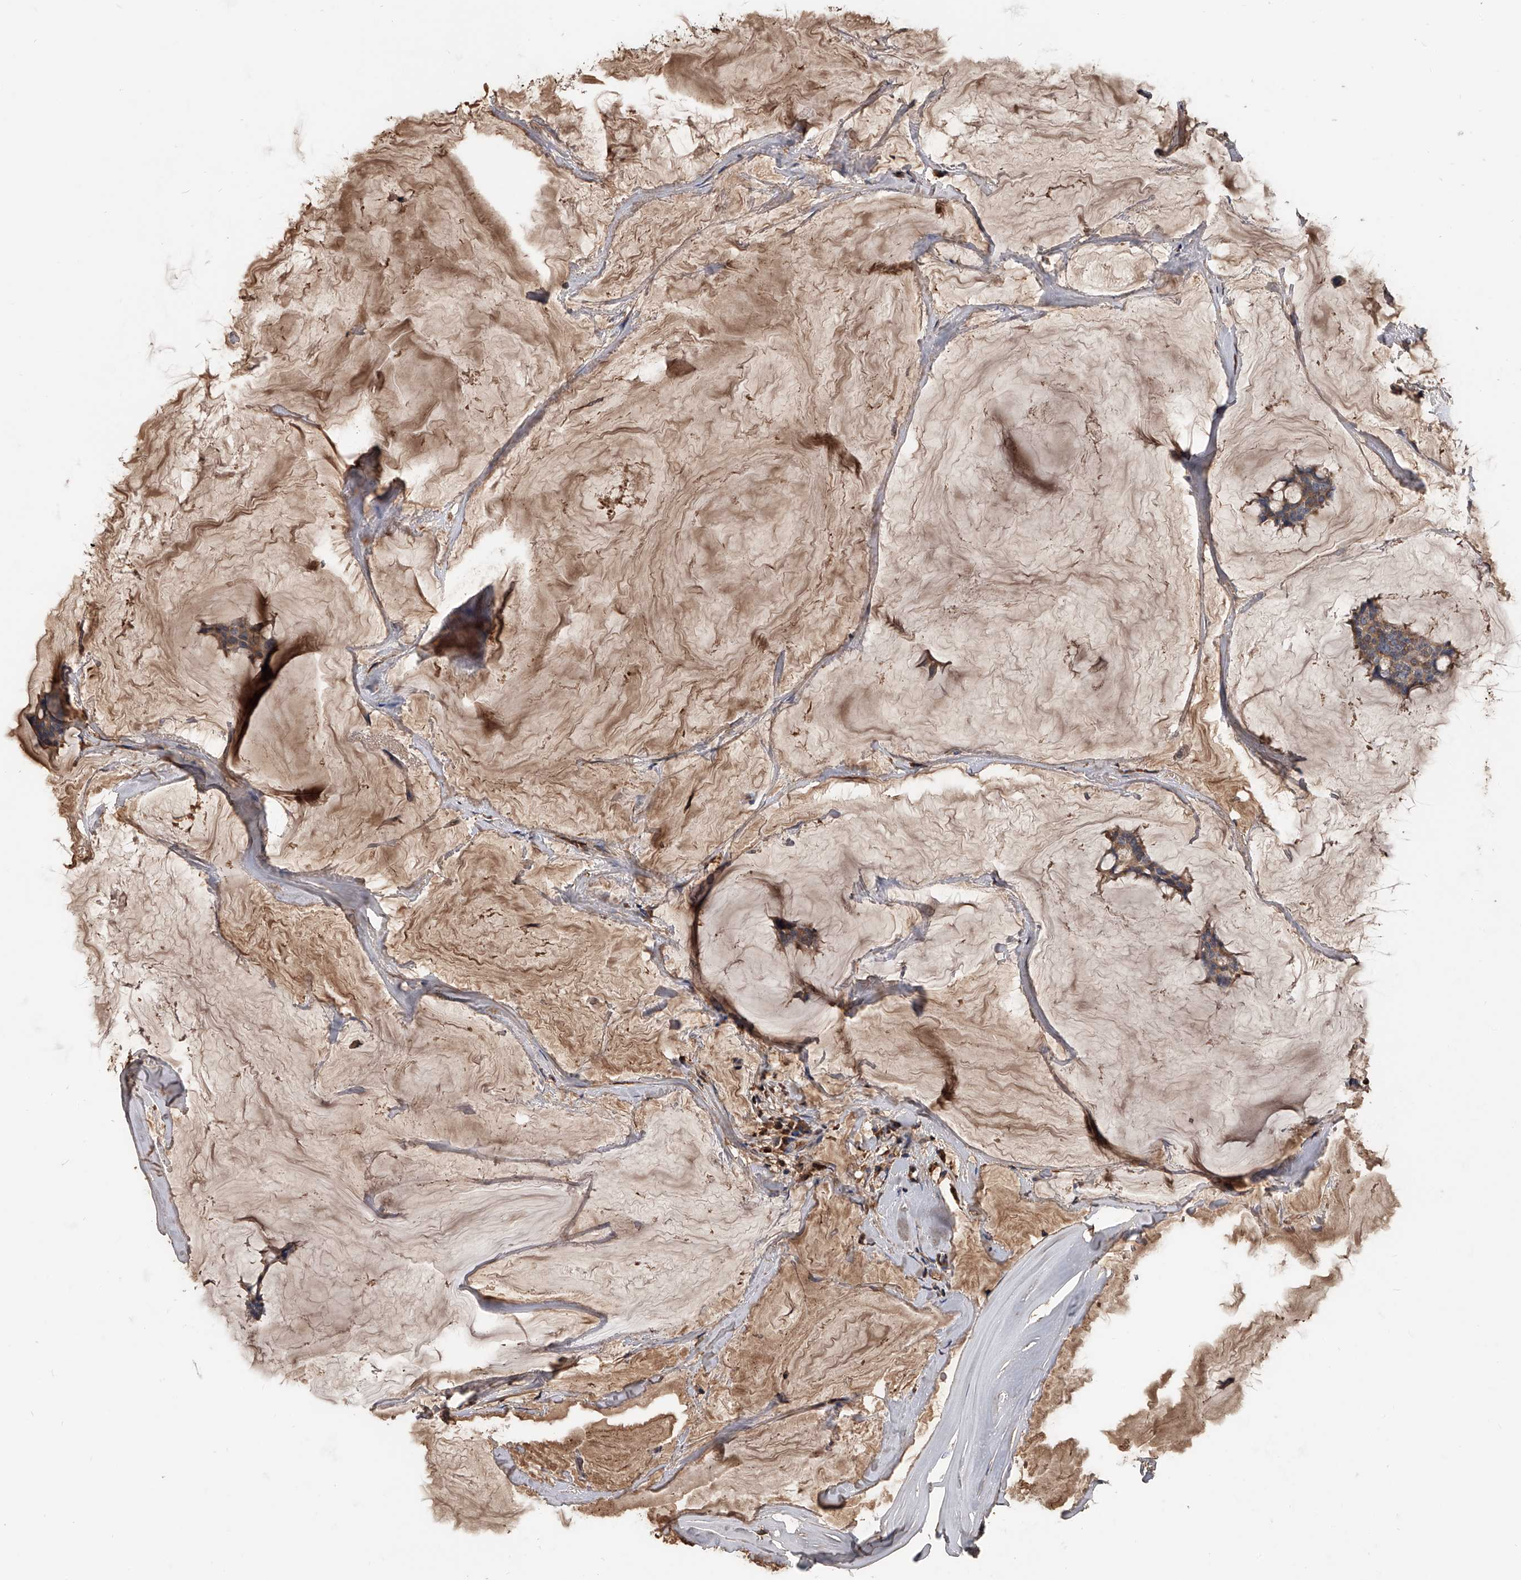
{"staining": {"intensity": "moderate", "quantity": ">75%", "location": "cytoplasmic/membranous"}, "tissue": "breast cancer", "cell_type": "Tumor cells", "image_type": "cancer", "snomed": [{"axis": "morphology", "description": "Duct carcinoma"}, {"axis": "topography", "description": "Breast"}], "caption": "There is medium levels of moderate cytoplasmic/membranous expression in tumor cells of infiltrating ductal carcinoma (breast), as demonstrated by immunohistochemical staining (brown color).", "gene": "ZNF25", "patient": {"sex": "female", "age": 93}}